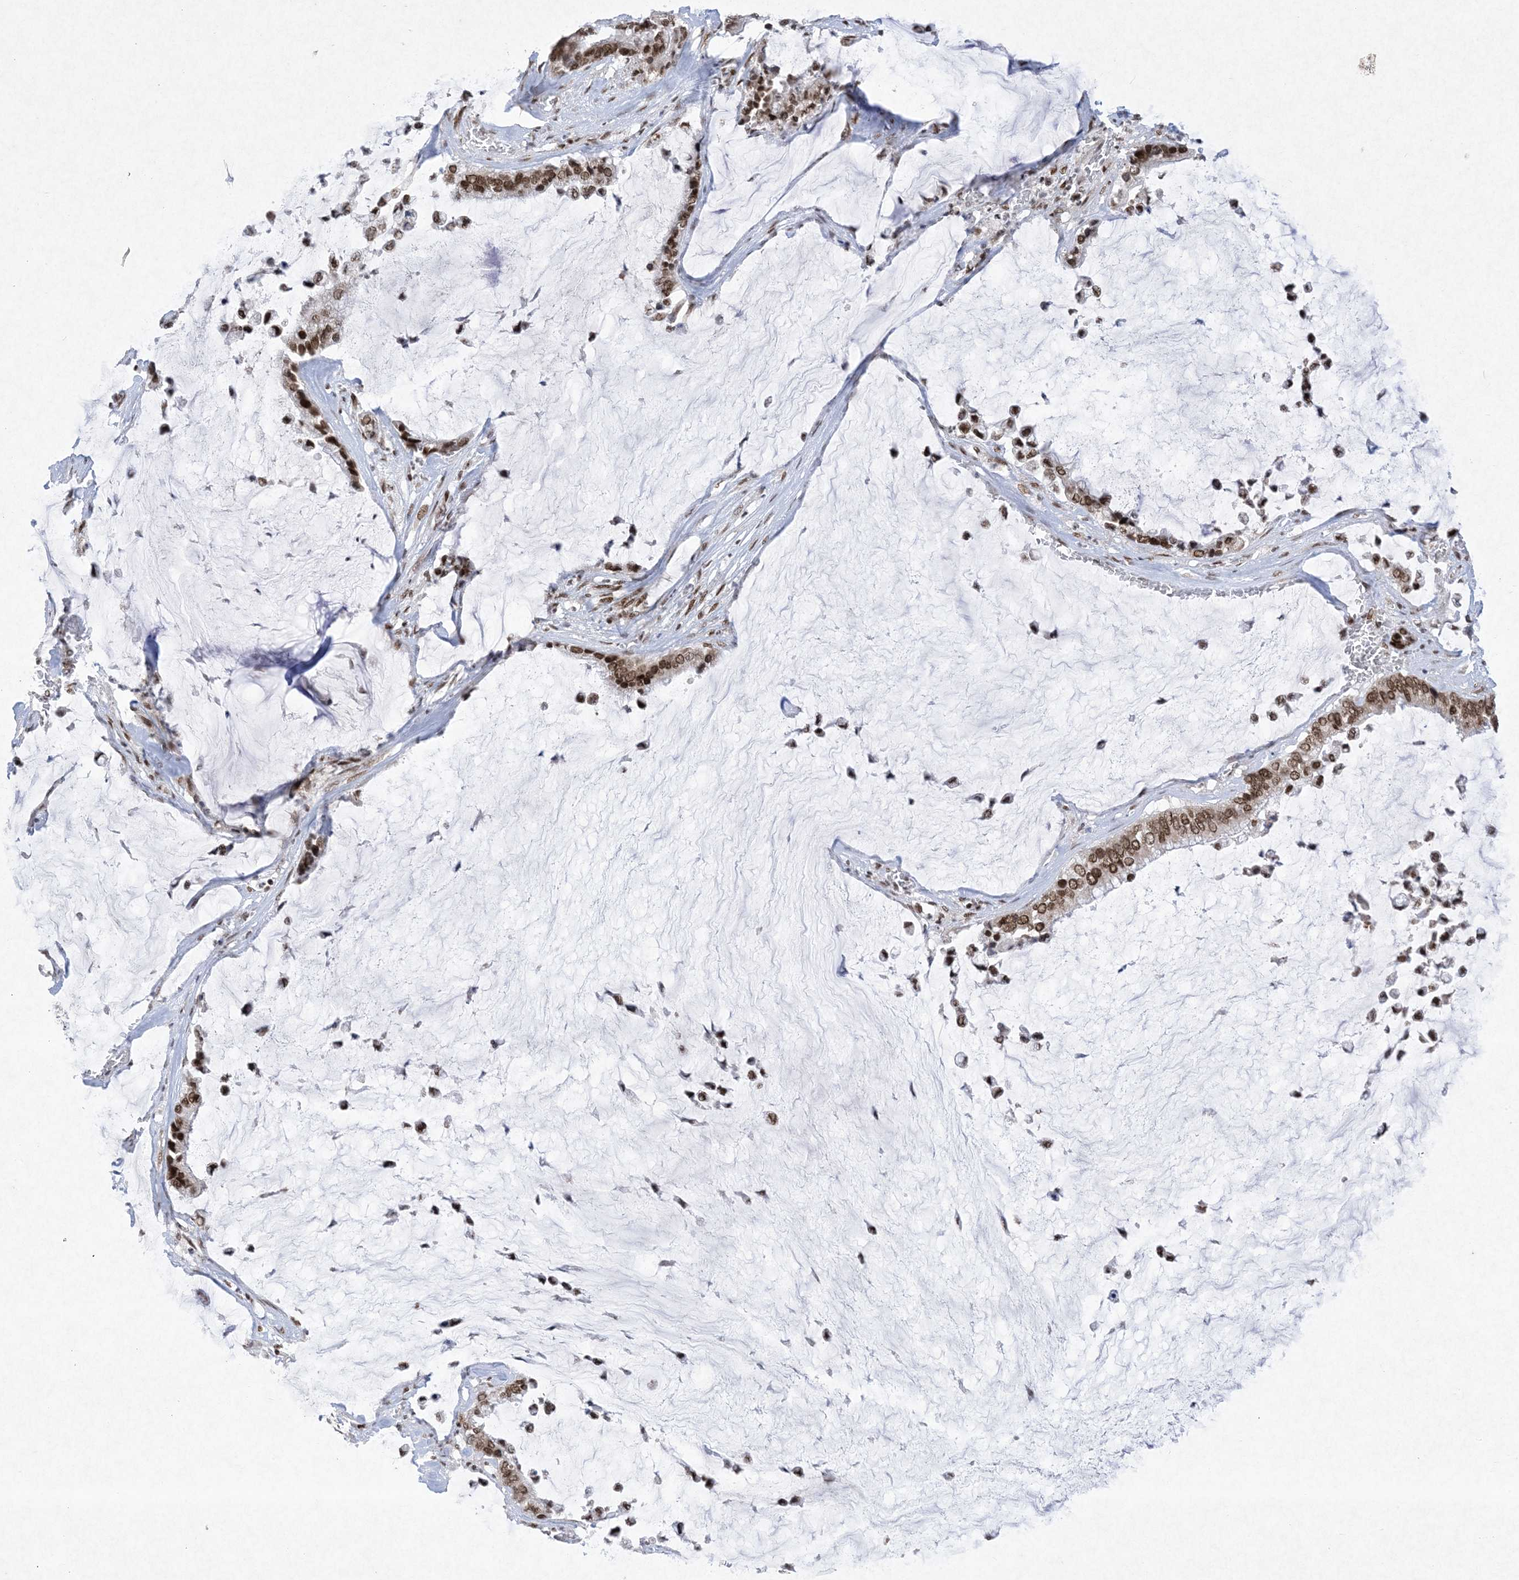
{"staining": {"intensity": "moderate", "quantity": ">75%", "location": "nuclear"}, "tissue": "pancreatic cancer", "cell_type": "Tumor cells", "image_type": "cancer", "snomed": [{"axis": "morphology", "description": "Adenocarcinoma, NOS"}, {"axis": "topography", "description": "Pancreas"}], "caption": "The micrograph displays a brown stain indicating the presence of a protein in the nuclear of tumor cells in adenocarcinoma (pancreatic).", "gene": "PKNOX2", "patient": {"sex": "male", "age": 41}}